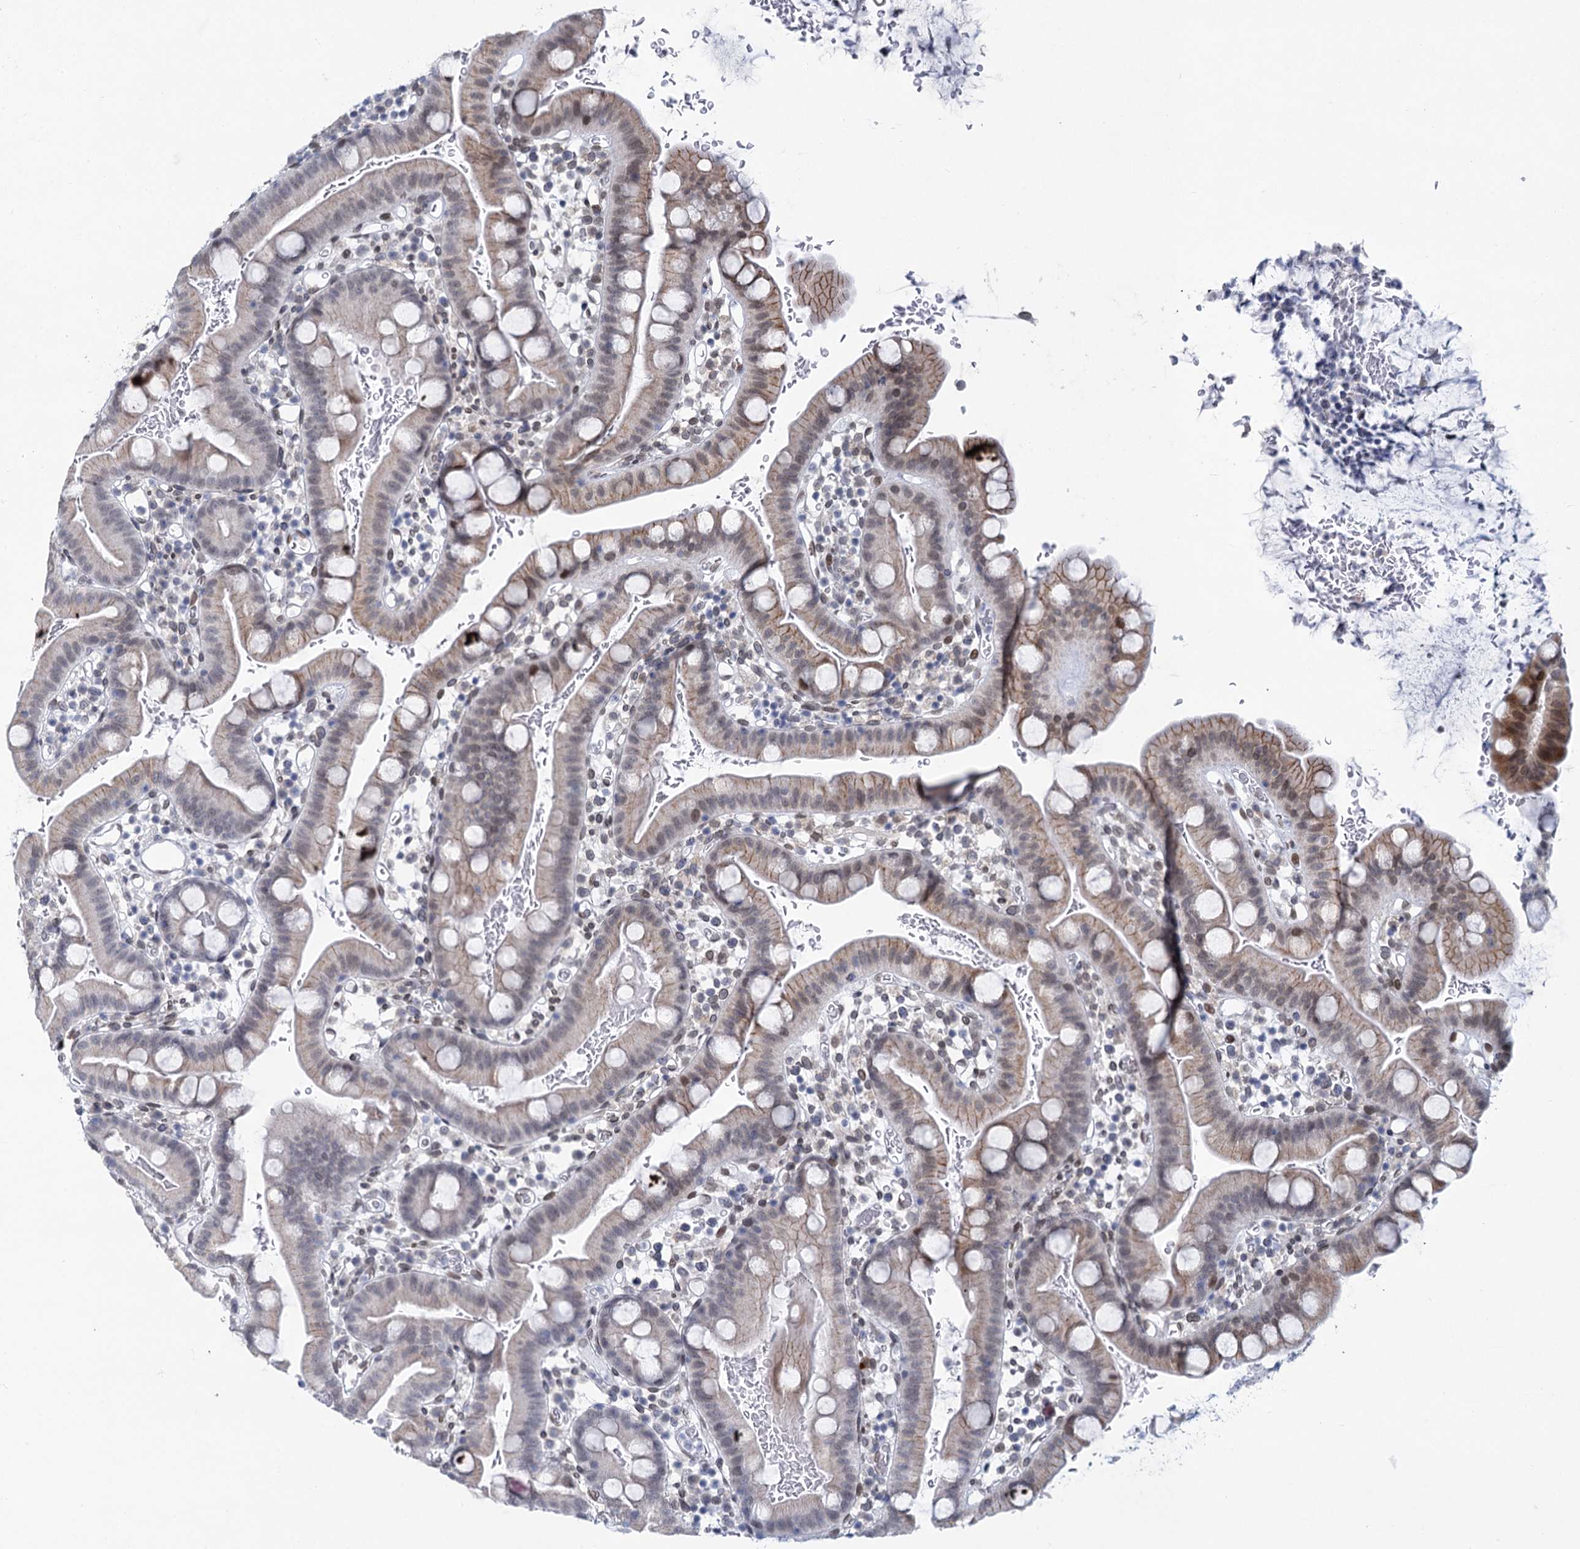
{"staining": {"intensity": "moderate", "quantity": "25%-75%", "location": "cytoplasmic/membranous,nuclear"}, "tissue": "small intestine", "cell_type": "Glandular cells", "image_type": "normal", "snomed": [{"axis": "morphology", "description": "Normal tissue, NOS"}, {"axis": "topography", "description": "Stomach, upper"}, {"axis": "topography", "description": "Stomach, lower"}, {"axis": "topography", "description": "Small intestine"}], "caption": "Brown immunohistochemical staining in normal human small intestine exhibits moderate cytoplasmic/membranous,nuclear expression in approximately 25%-75% of glandular cells.", "gene": "PRSS35", "patient": {"sex": "male", "age": 68}}